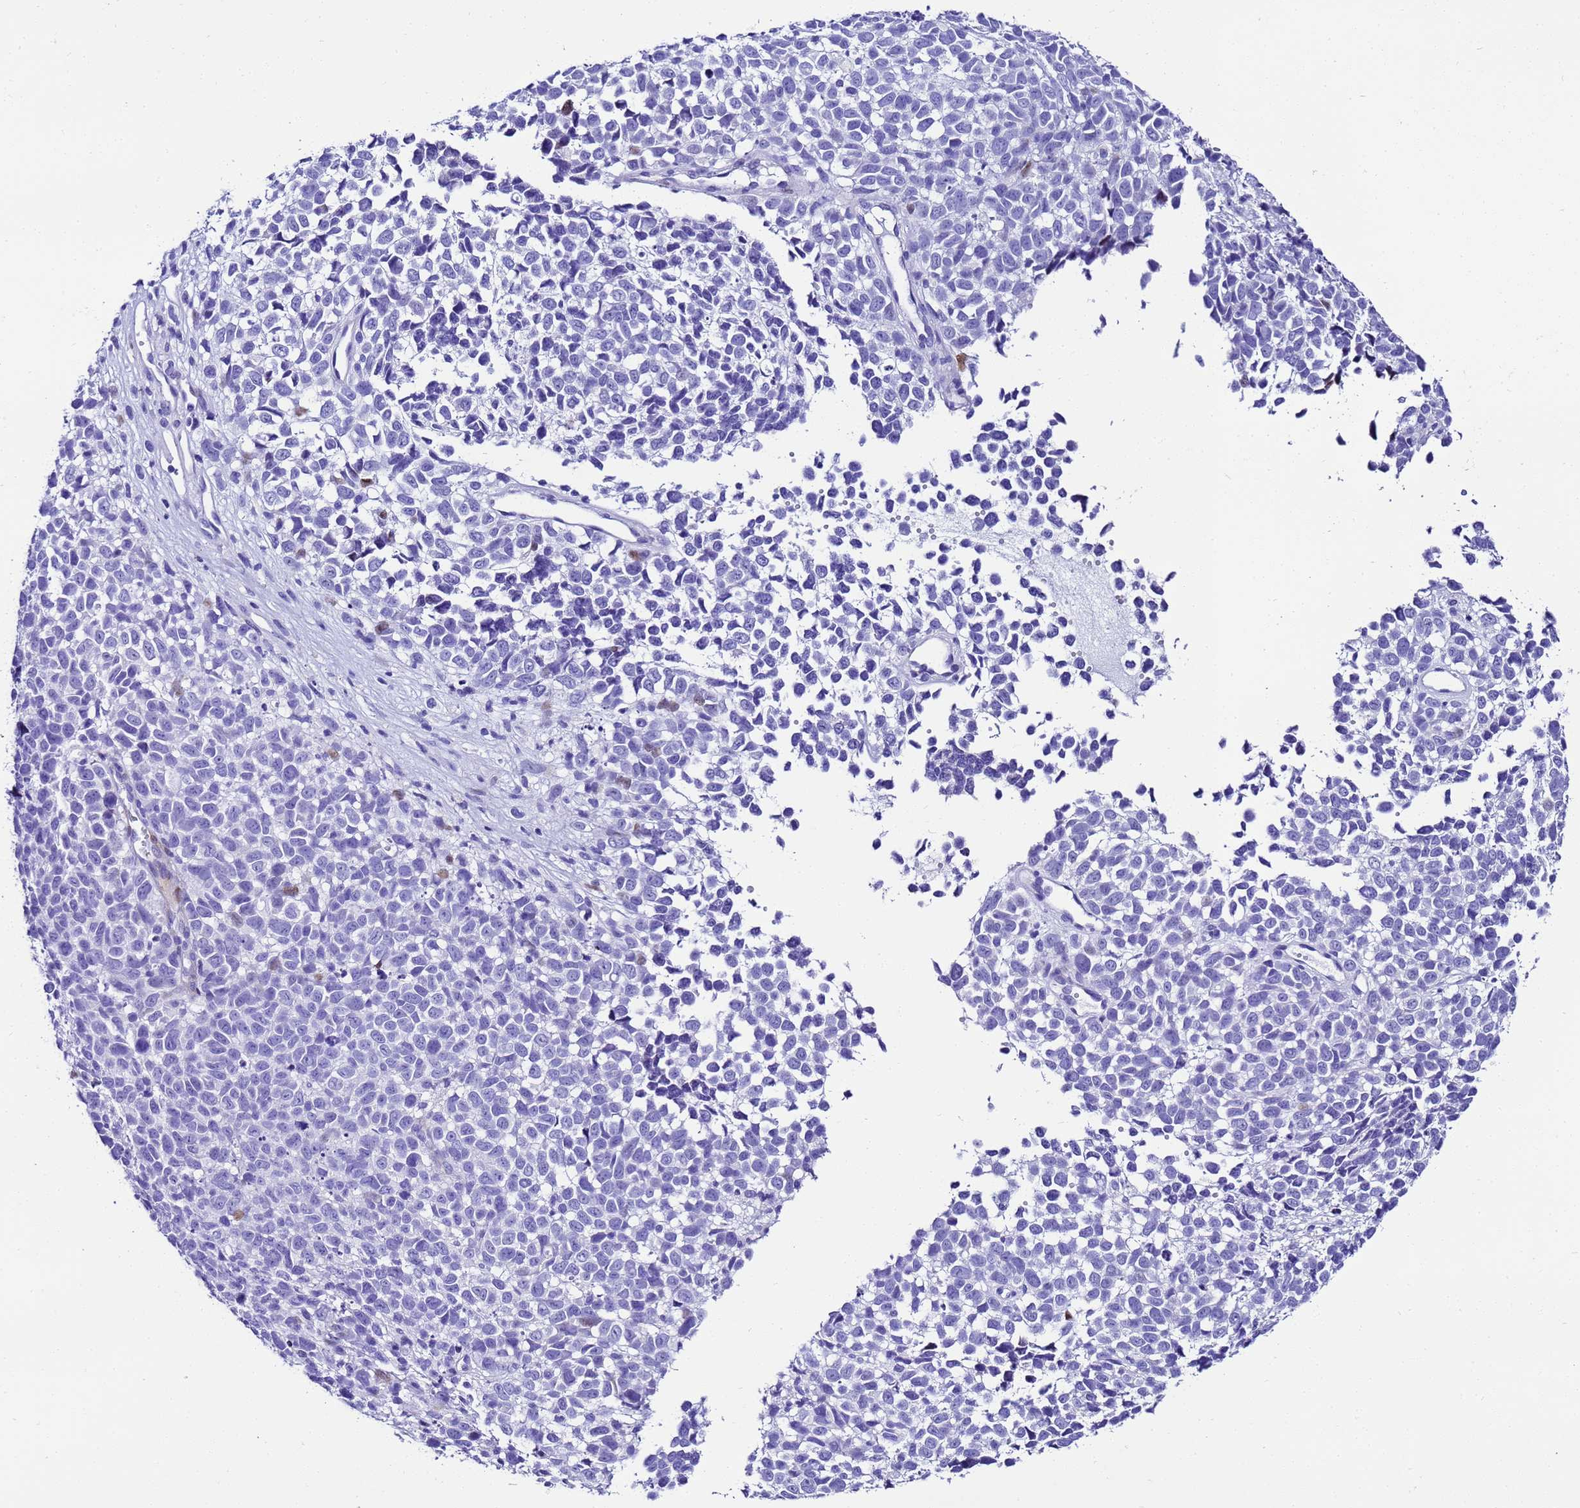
{"staining": {"intensity": "negative", "quantity": "none", "location": "none"}, "tissue": "melanoma", "cell_type": "Tumor cells", "image_type": "cancer", "snomed": [{"axis": "morphology", "description": "Malignant melanoma, NOS"}, {"axis": "topography", "description": "Nose, NOS"}], "caption": "There is no significant positivity in tumor cells of malignant melanoma. (DAB (3,3'-diaminobenzidine) IHC with hematoxylin counter stain).", "gene": "UGT2B10", "patient": {"sex": "female", "age": 48}}